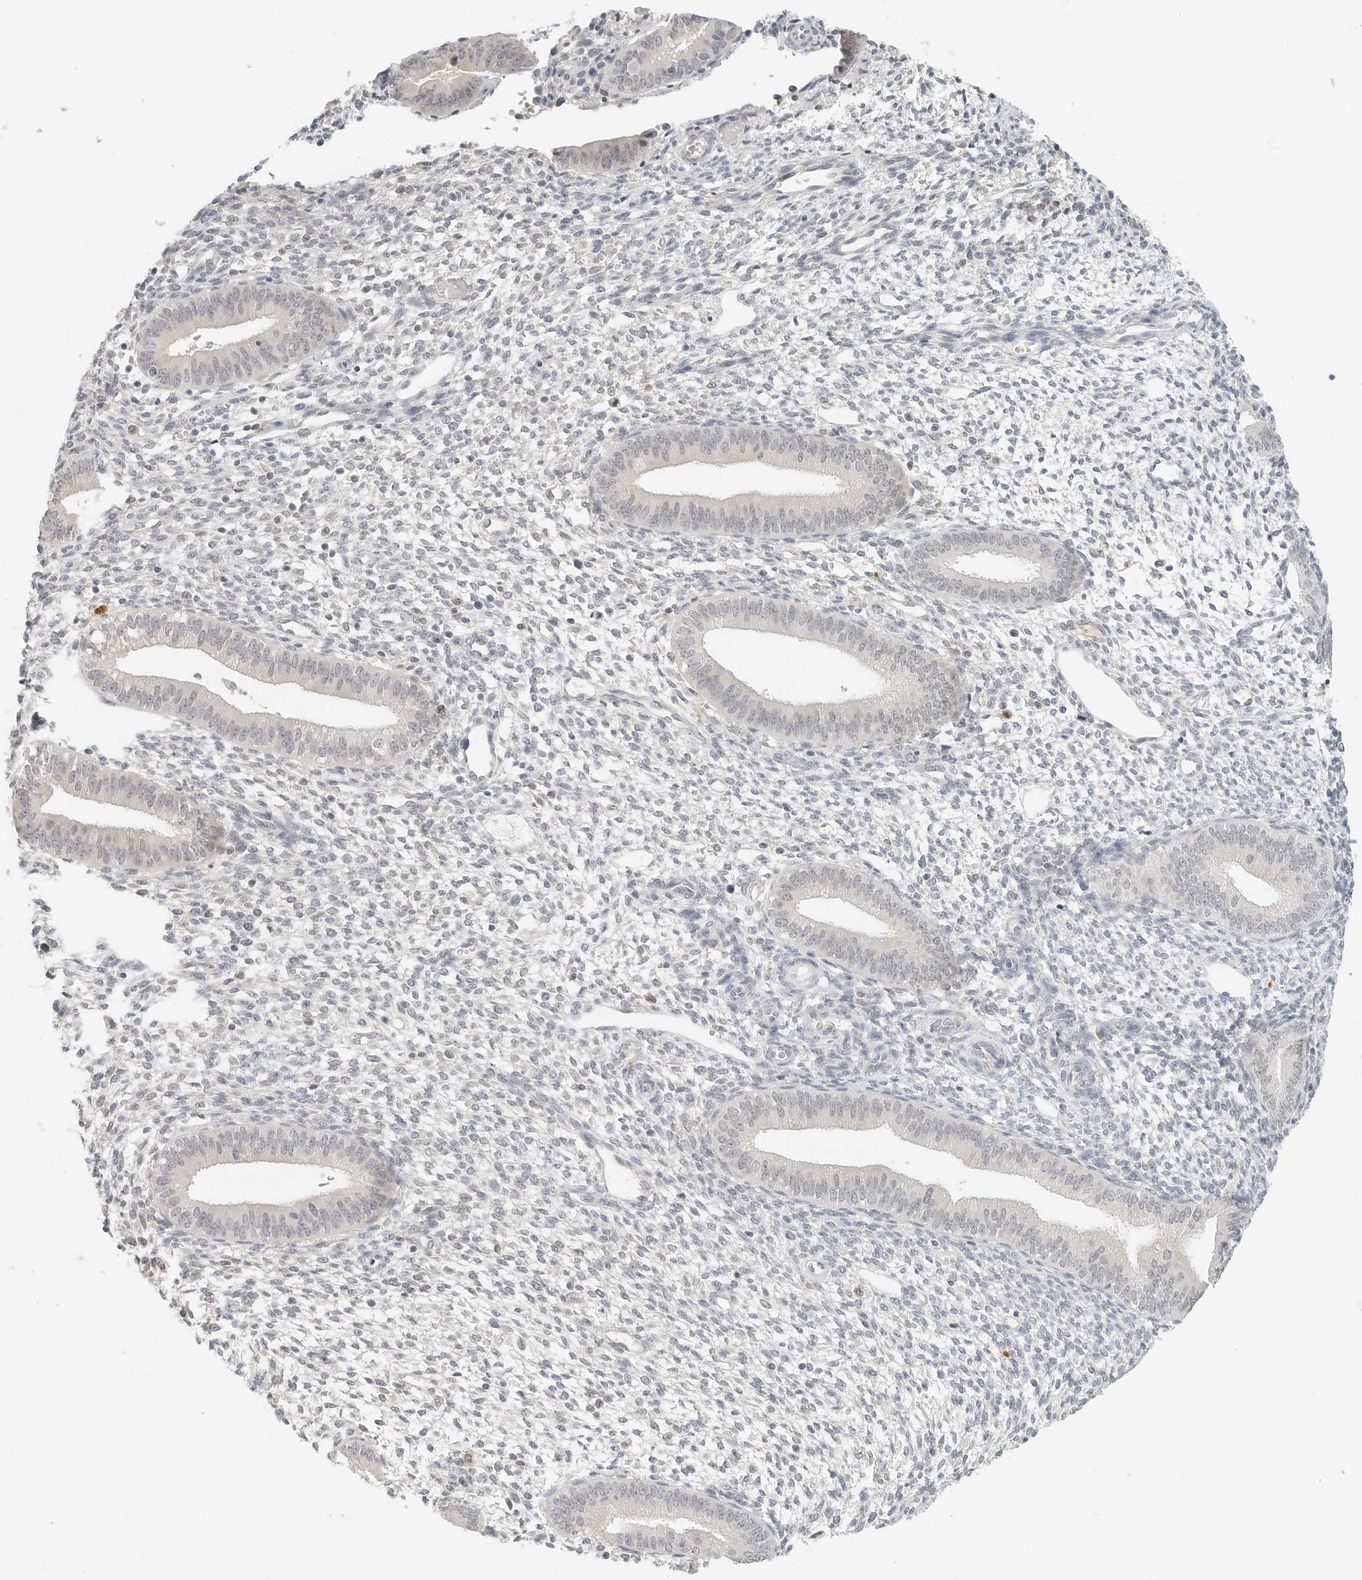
{"staining": {"intensity": "negative", "quantity": "none", "location": "none"}, "tissue": "endometrium", "cell_type": "Cells in endometrial stroma", "image_type": "normal", "snomed": [{"axis": "morphology", "description": "Normal tissue, NOS"}, {"axis": "topography", "description": "Endometrium"}], "caption": "IHC histopathology image of normal endometrium: endometrium stained with DAB (3,3'-diaminobenzidine) exhibits no significant protein staining in cells in endometrial stroma. (DAB (3,3'-diaminobenzidine) immunohistochemistry (IHC), high magnification).", "gene": "NEO1", "patient": {"sex": "female", "age": 46}}